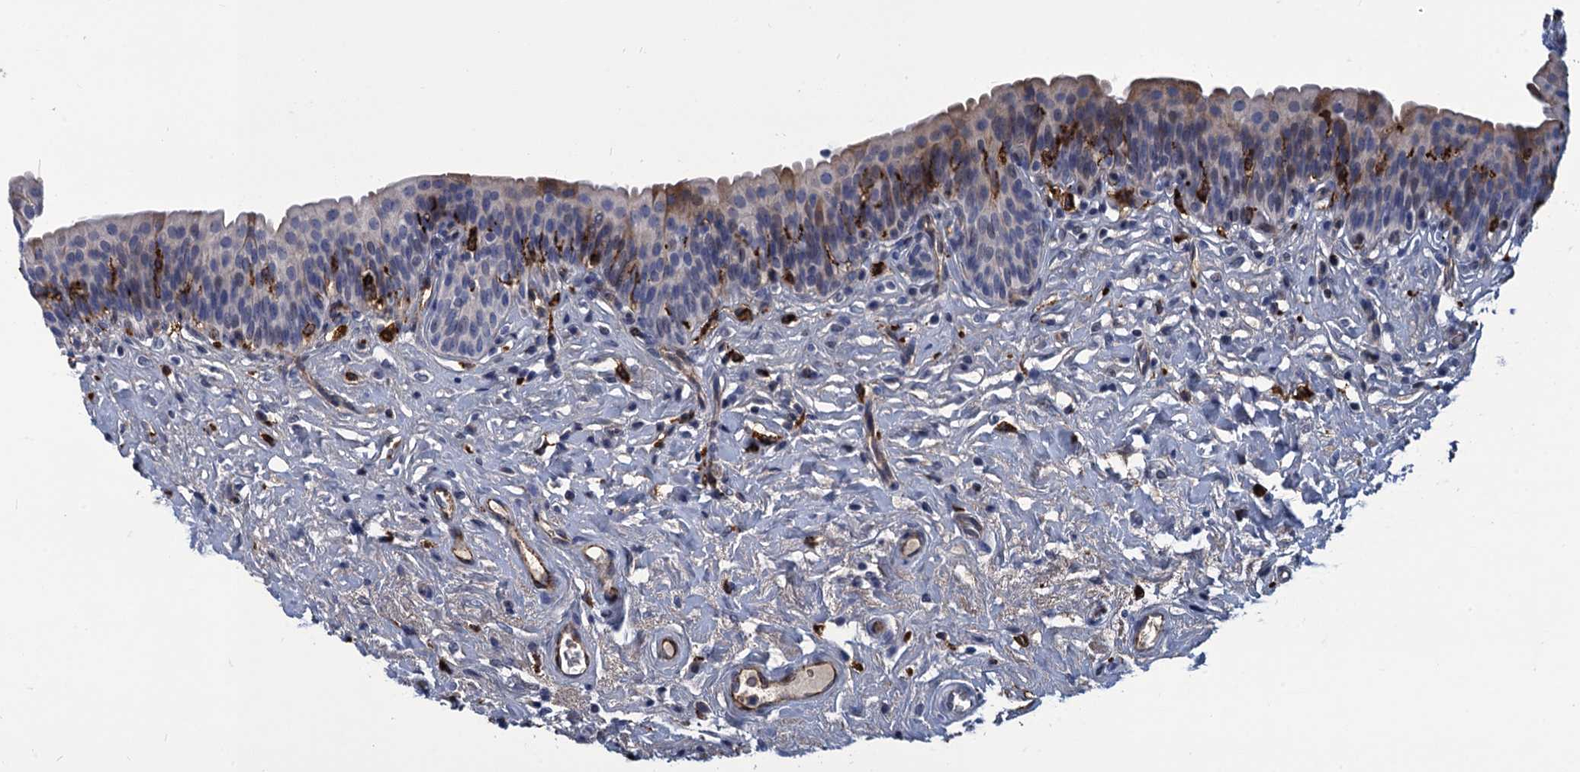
{"staining": {"intensity": "negative", "quantity": "none", "location": "none"}, "tissue": "urinary bladder", "cell_type": "Urothelial cells", "image_type": "normal", "snomed": [{"axis": "morphology", "description": "Normal tissue, NOS"}, {"axis": "topography", "description": "Urinary bladder"}], "caption": "Urinary bladder stained for a protein using immunohistochemistry exhibits no staining urothelial cells.", "gene": "DNHD1", "patient": {"sex": "male", "age": 83}}